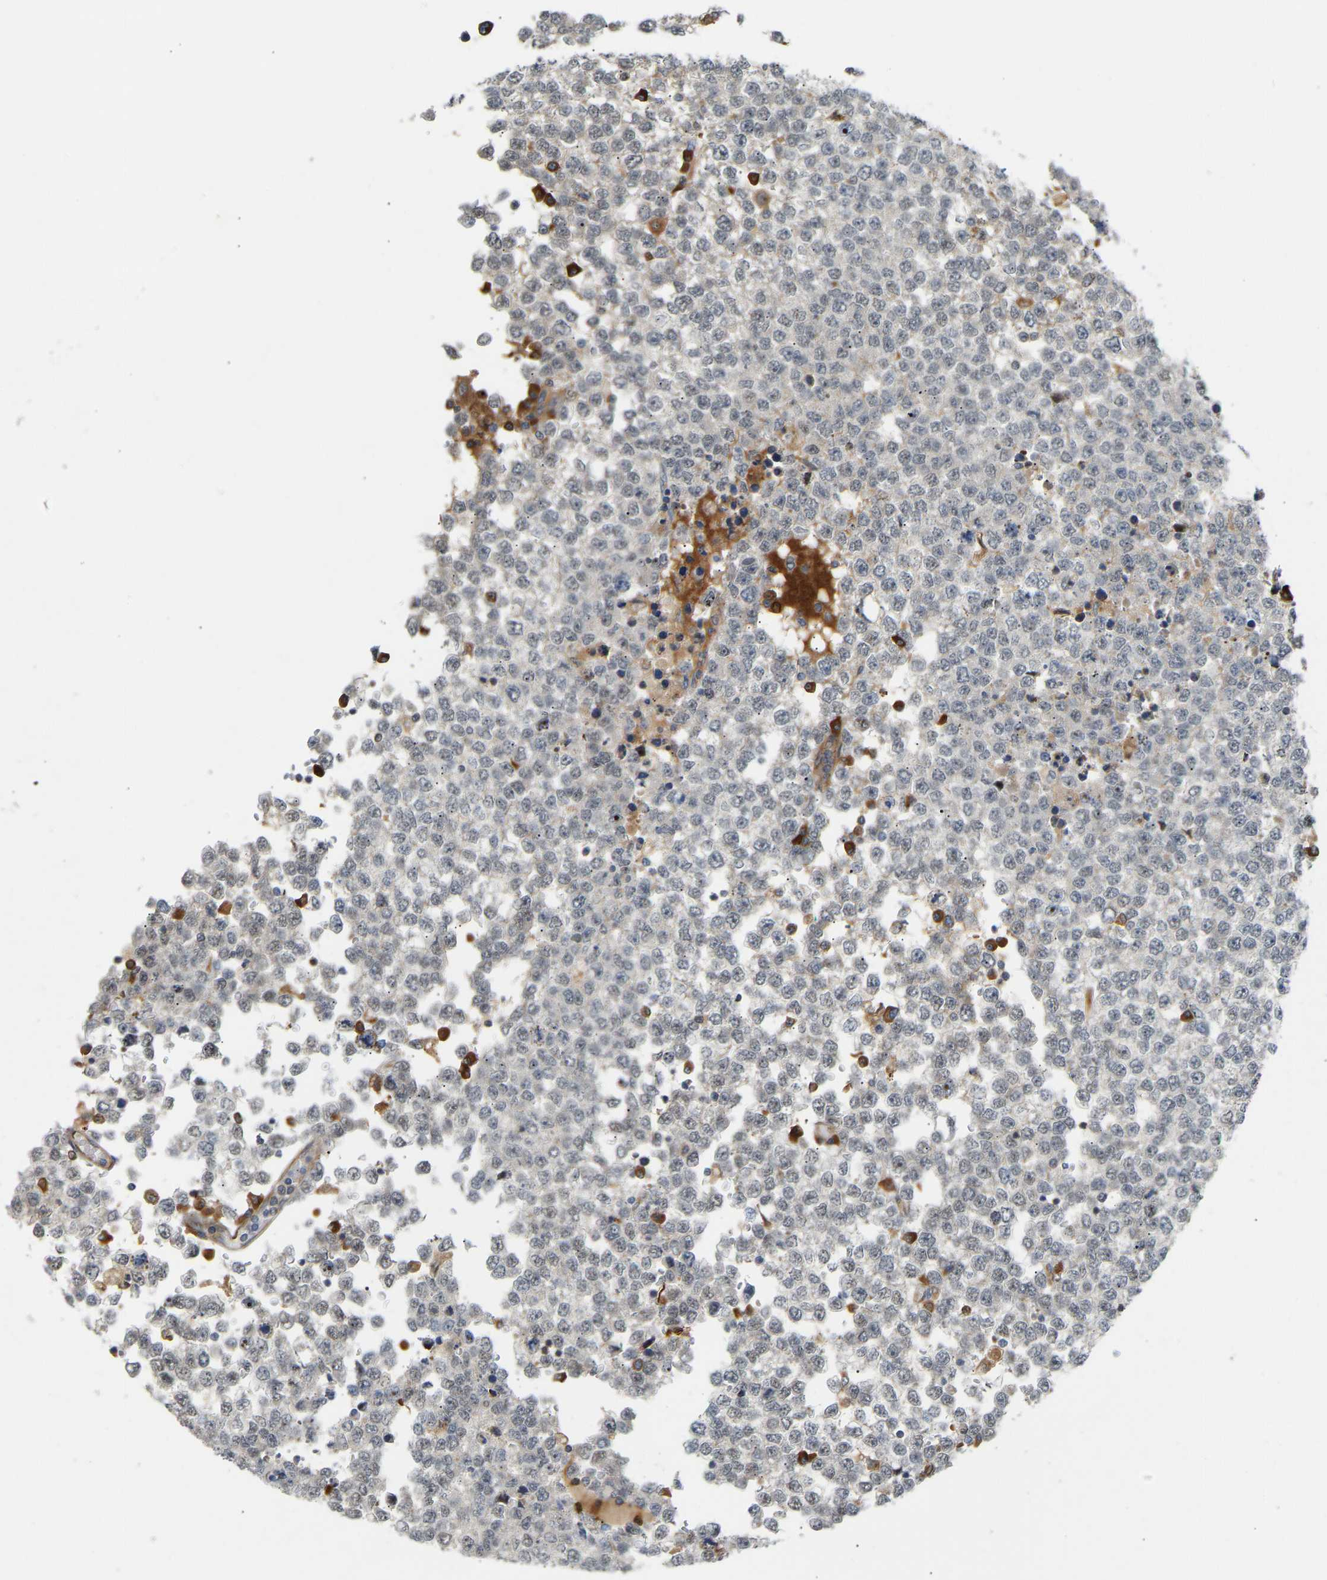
{"staining": {"intensity": "weak", "quantity": "<25%", "location": "cytoplasmic/membranous"}, "tissue": "testis cancer", "cell_type": "Tumor cells", "image_type": "cancer", "snomed": [{"axis": "morphology", "description": "Seminoma, NOS"}, {"axis": "topography", "description": "Testis"}], "caption": "Immunohistochemistry of seminoma (testis) shows no staining in tumor cells.", "gene": "PLCG2", "patient": {"sex": "male", "age": 65}}